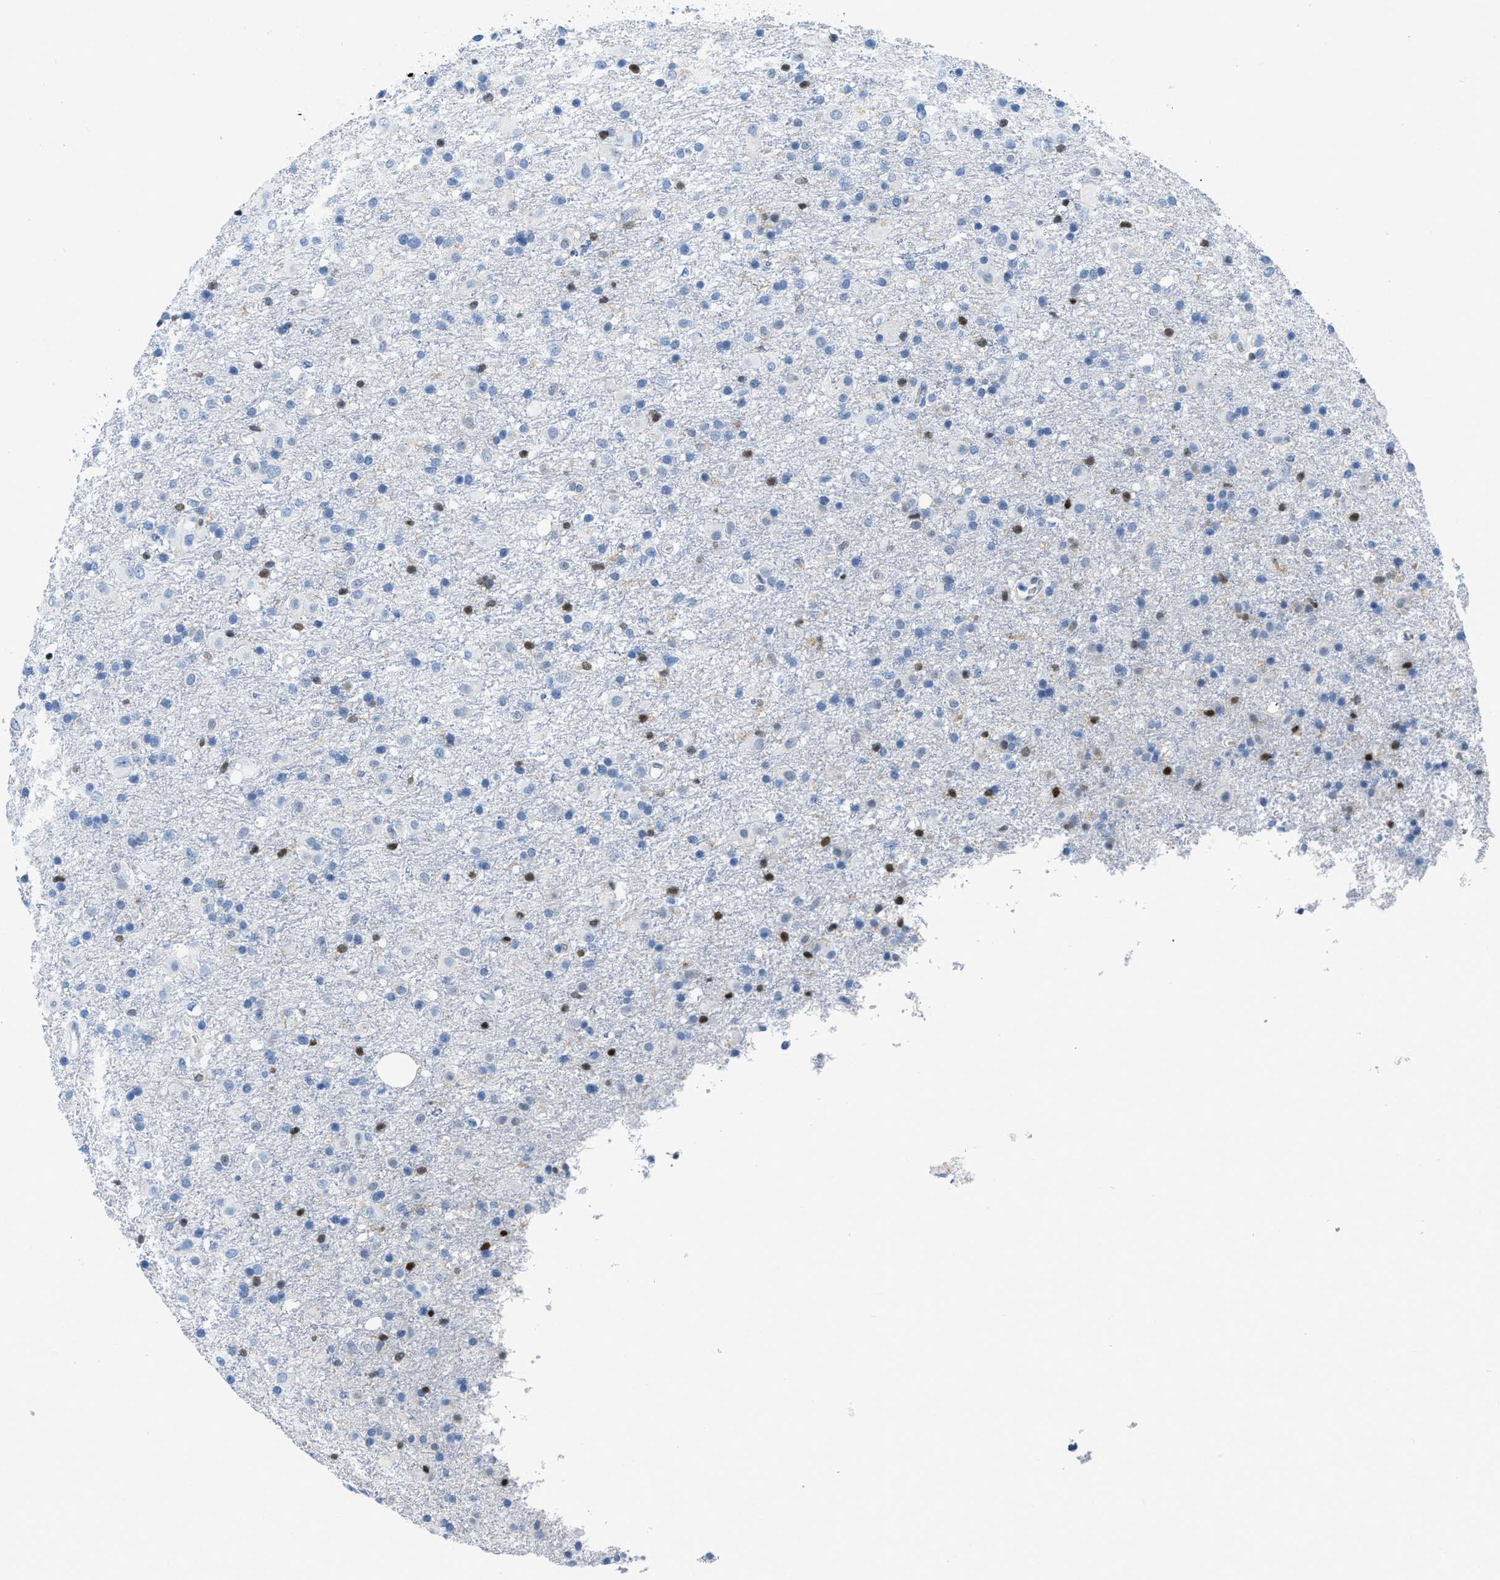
{"staining": {"intensity": "negative", "quantity": "none", "location": "none"}, "tissue": "glioma", "cell_type": "Tumor cells", "image_type": "cancer", "snomed": [{"axis": "morphology", "description": "Glioma, malignant, Low grade"}, {"axis": "topography", "description": "Brain"}], "caption": "This is a histopathology image of immunohistochemistry (IHC) staining of glioma, which shows no staining in tumor cells.", "gene": "NFATC2", "patient": {"sex": "male", "age": 65}}